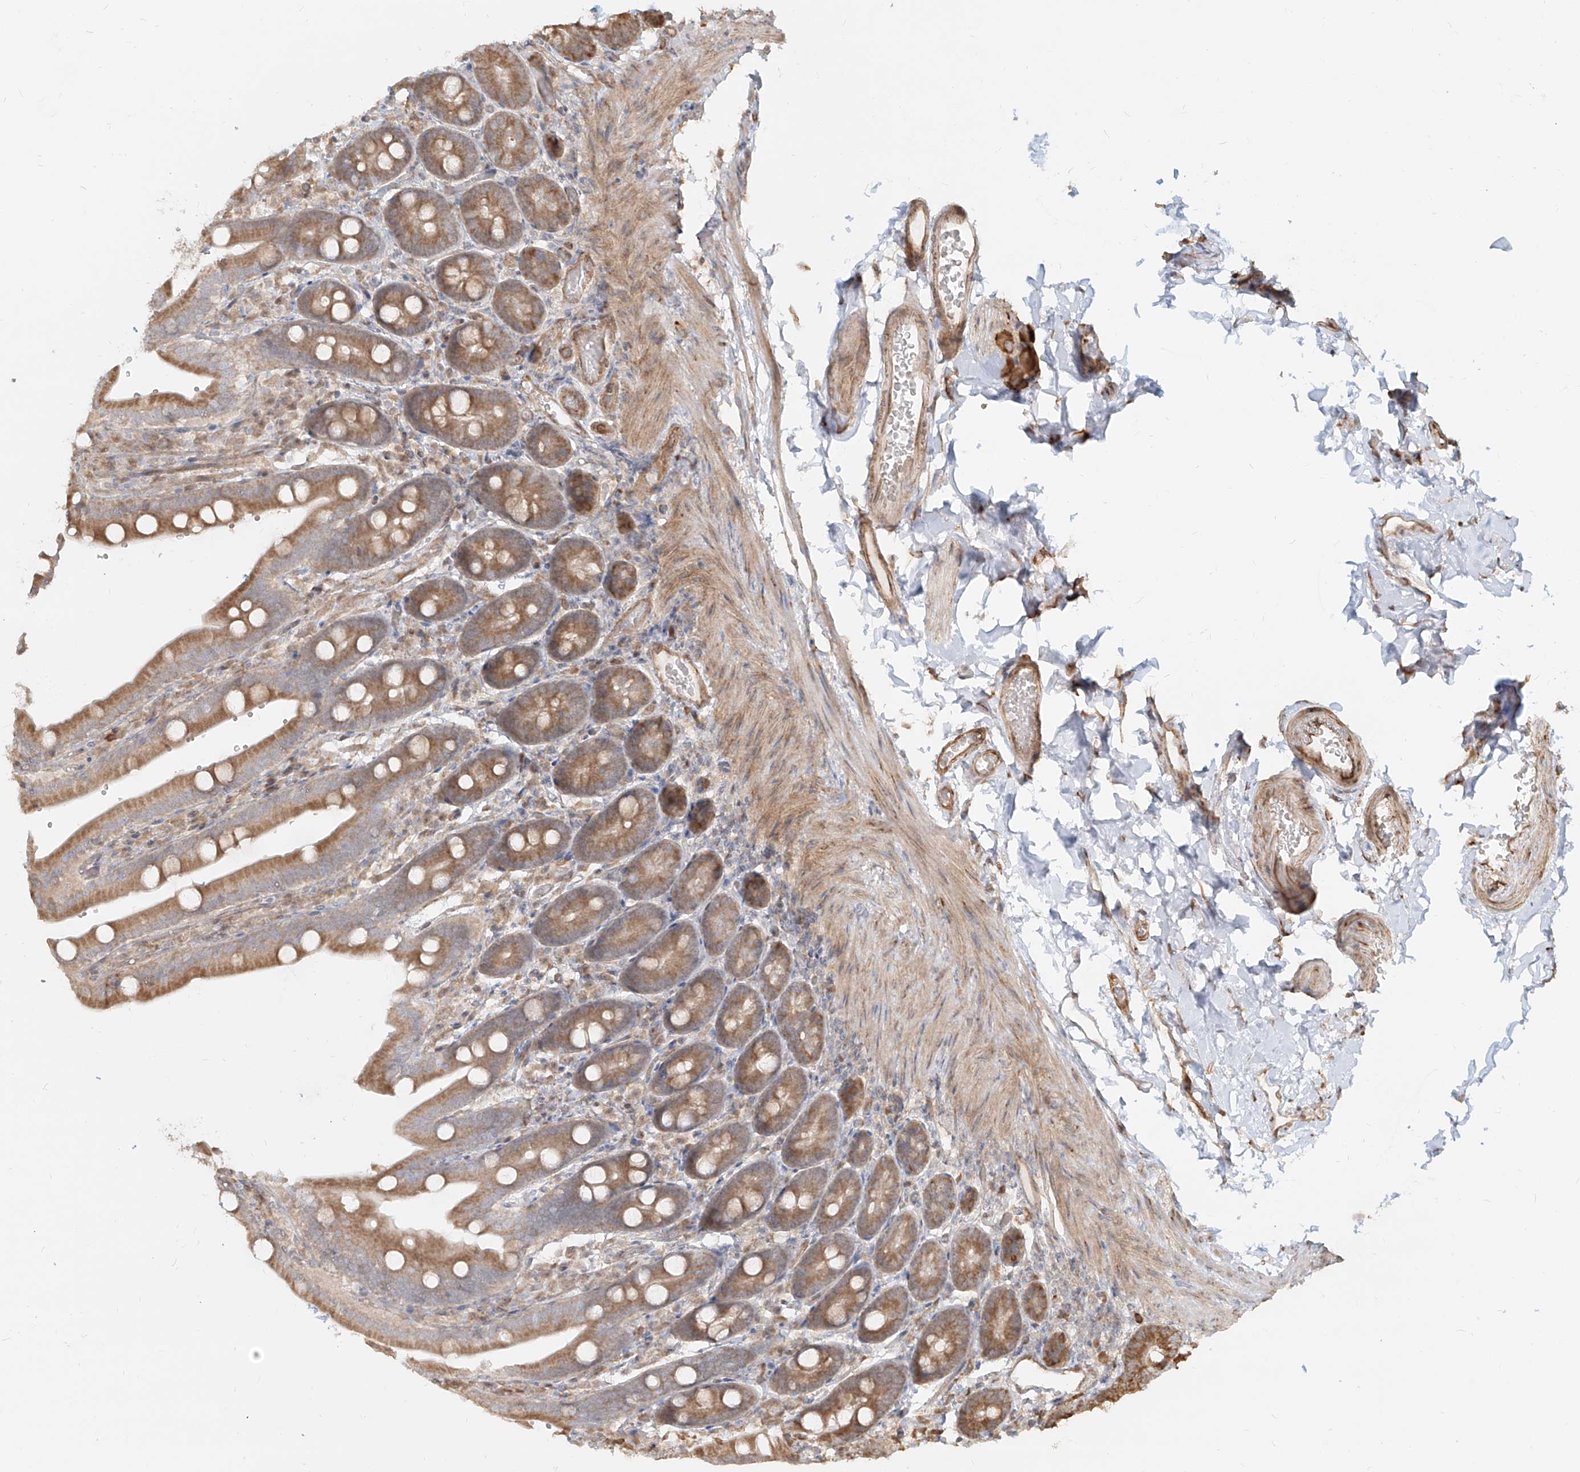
{"staining": {"intensity": "moderate", "quantity": ">75%", "location": "cytoplasmic/membranous"}, "tissue": "duodenum", "cell_type": "Glandular cells", "image_type": "normal", "snomed": [{"axis": "morphology", "description": "Normal tissue, NOS"}, {"axis": "topography", "description": "Duodenum"}], "caption": "DAB immunohistochemical staining of benign human duodenum displays moderate cytoplasmic/membranous protein staining in approximately >75% of glandular cells. (DAB = brown stain, brightfield microscopy at high magnification).", "gene": "UBE2K", "patient": {"sex": "female", "age": 62}}